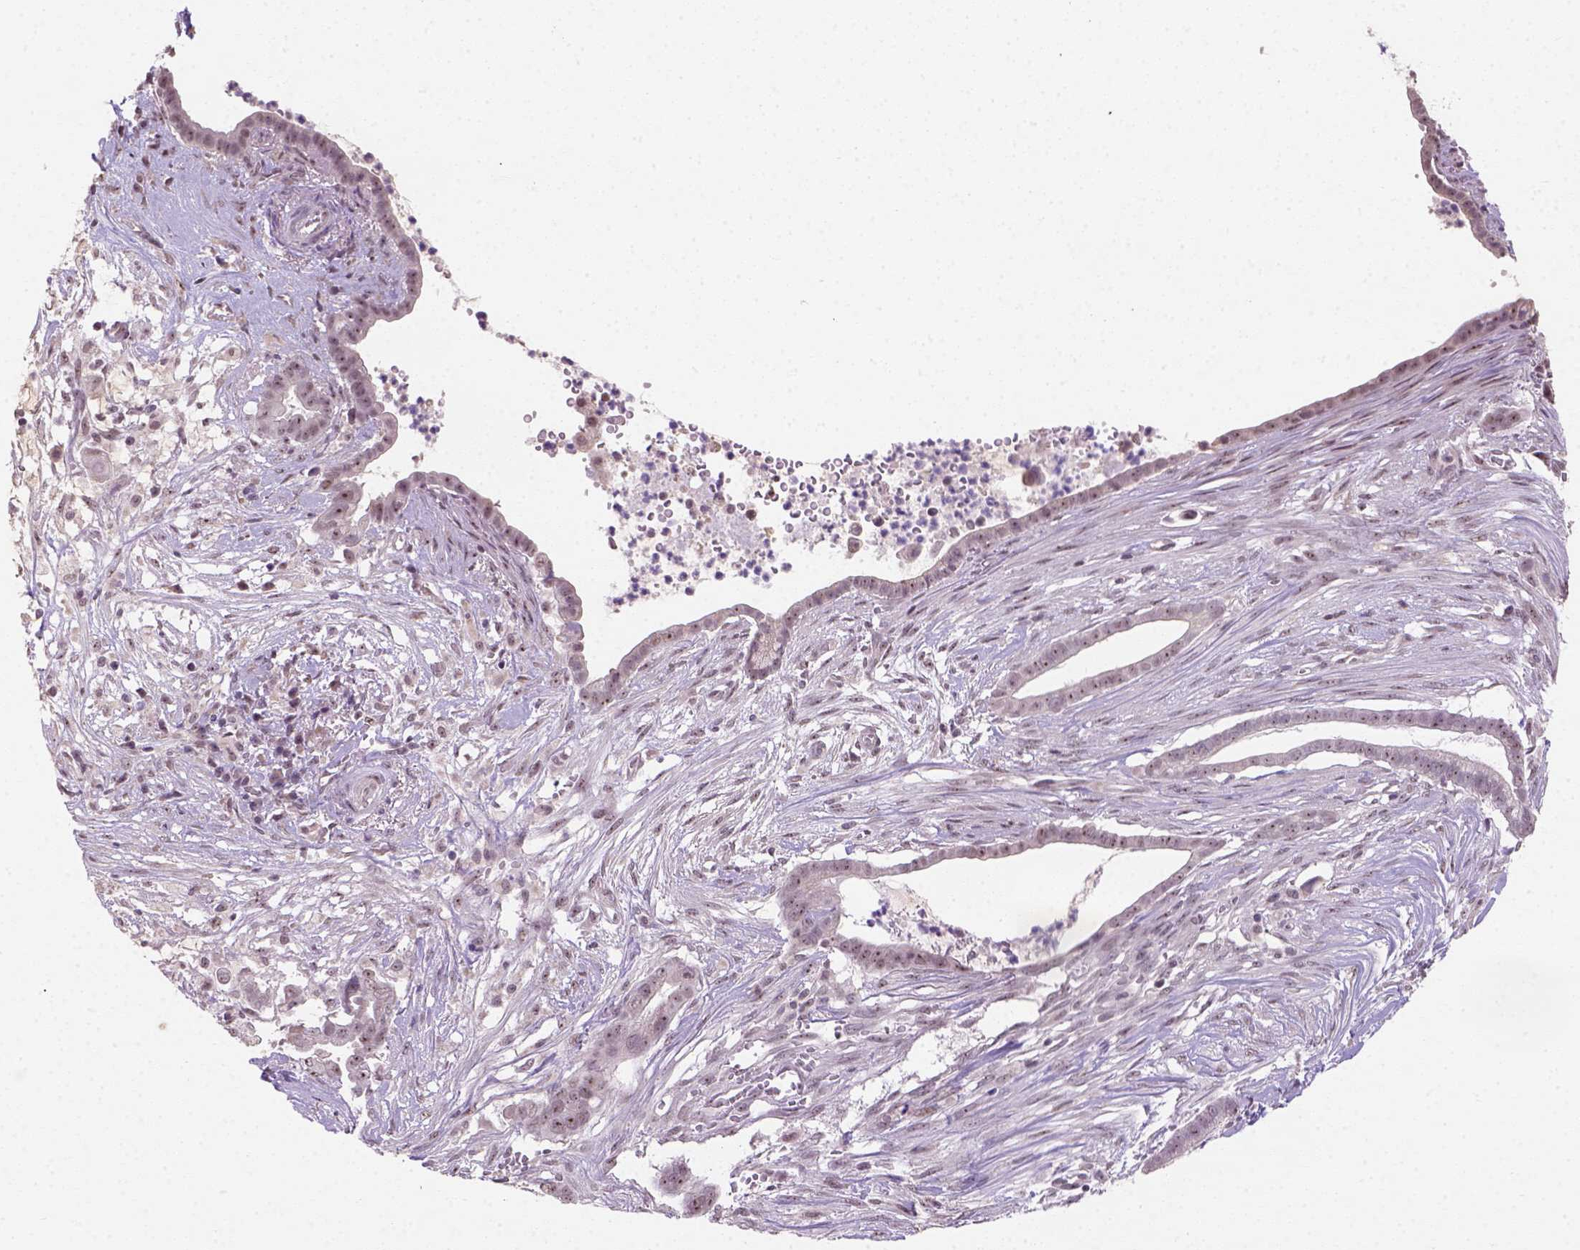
{"staining": {"intensity": "moderate", "quantity": ">75%", "location": "nuclear"}, "tissue": "pancreatic cancer", "cell_type": "Tumor cells", "image_type": "cancer", "snomed": [{"axis": "morphology", "description": "Adenocarcinoma, NOS"}, {"axis": "topography", "description": "Pancreas"}], "caption": "Immunohistochemical staining of human adenocarcinoma (pancreatic) displays medium levels of moderate nuclear protein expression in approximately >75% of tumor cells.", "gene": "DDX50", "patient": {"sex": "male", "age": 61}}